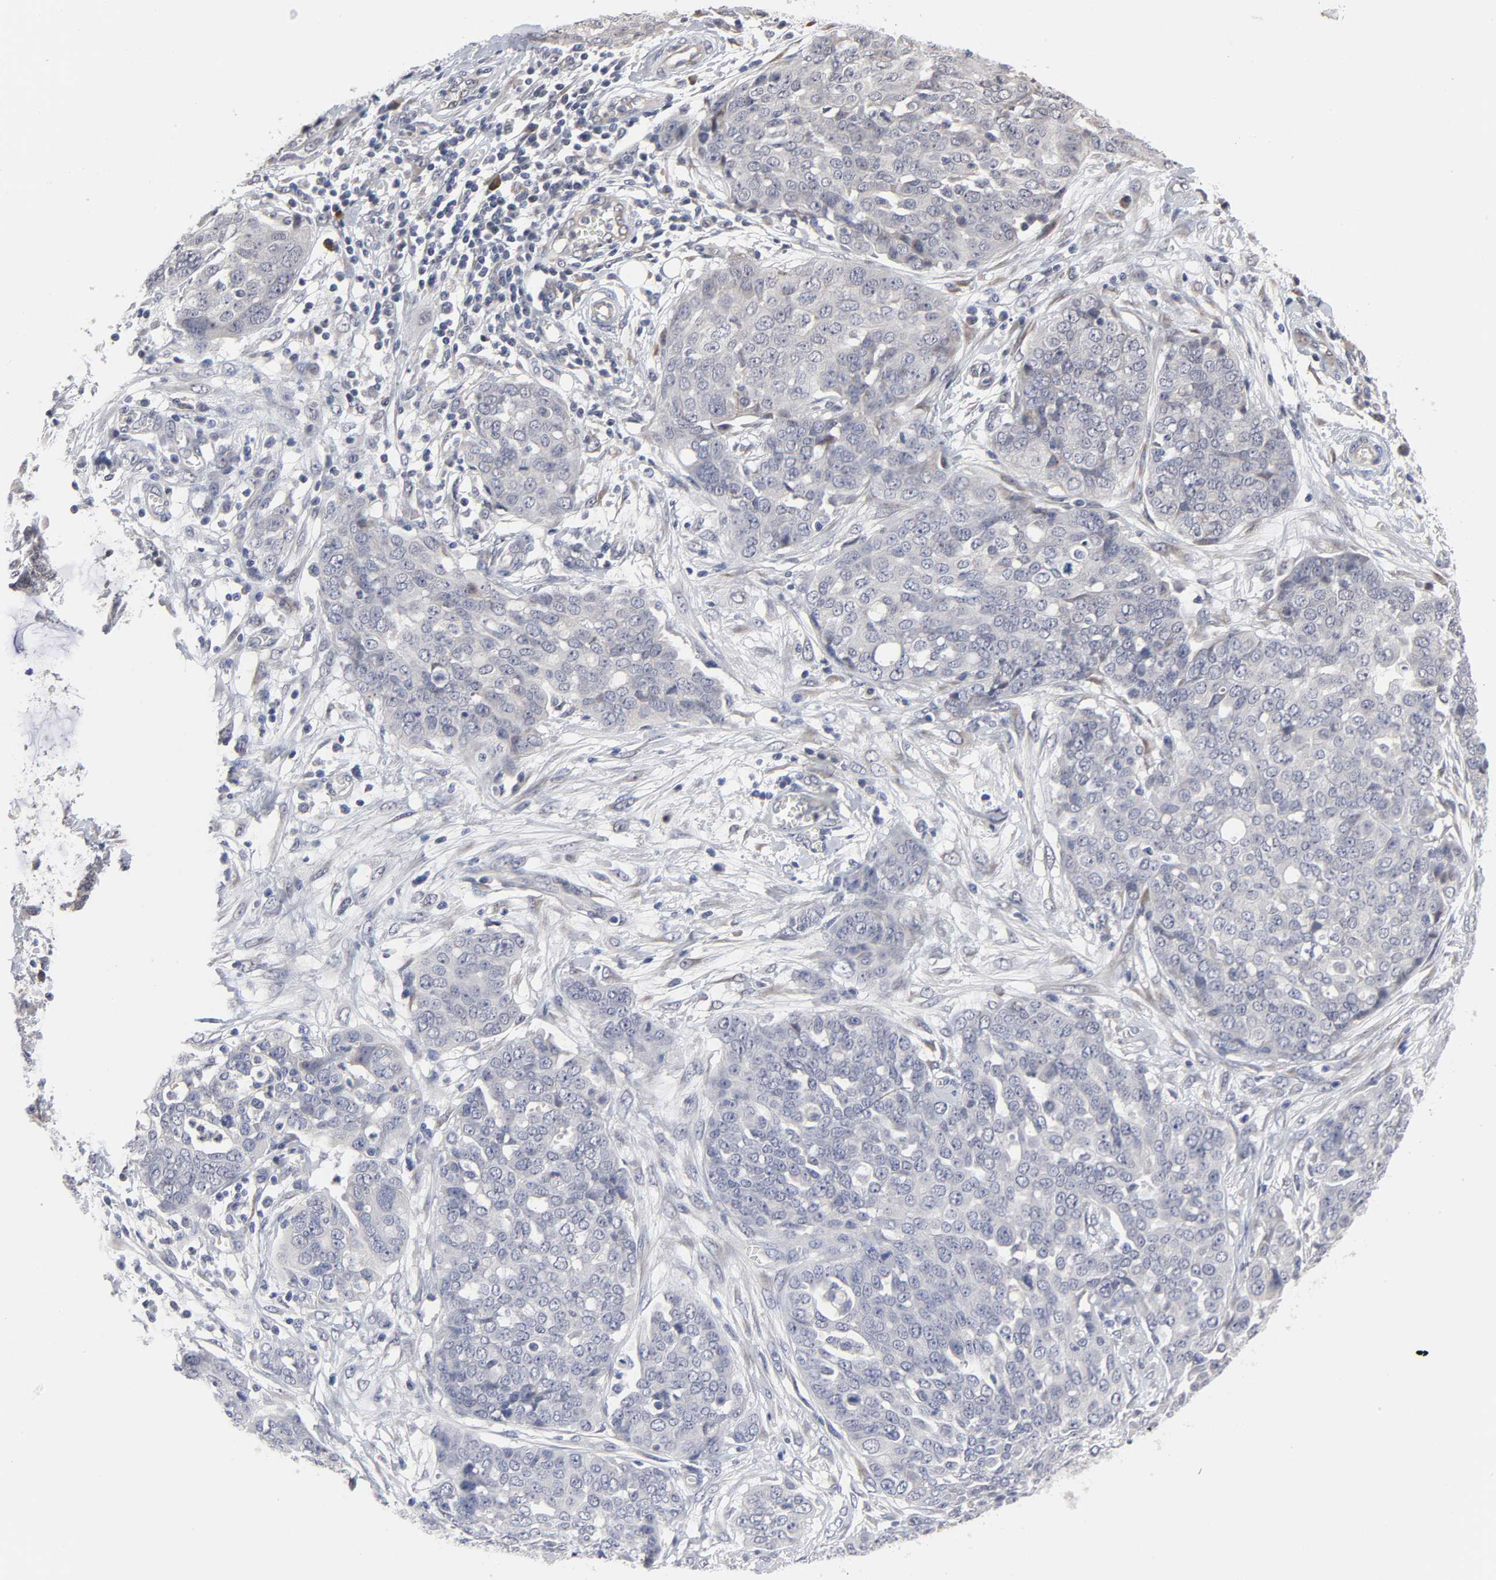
{"staining": {"intensity": "negative", "quantity": "none", "location": "none"}, "tissue": "ovarian cancer", "cell_type": "Tumor cells", "image_type": "cancer", "snomed": [{"axis": "morphology", "description": "Cystadenocarcinoma, serous, NOS"}, {"axis": "topography", "description": "Soft tissue"}, {"axis": "topography", "description": "Ovary"}], "caption": "DAB (3,3'-diaminobenzidine) immunohistochemical staining of human ovarian serous cystadenocarcinoma exhibits no significant positivity in tumor cells.", "gene": "HNF4A", "patient": {"sex": "female", "age": 57}}